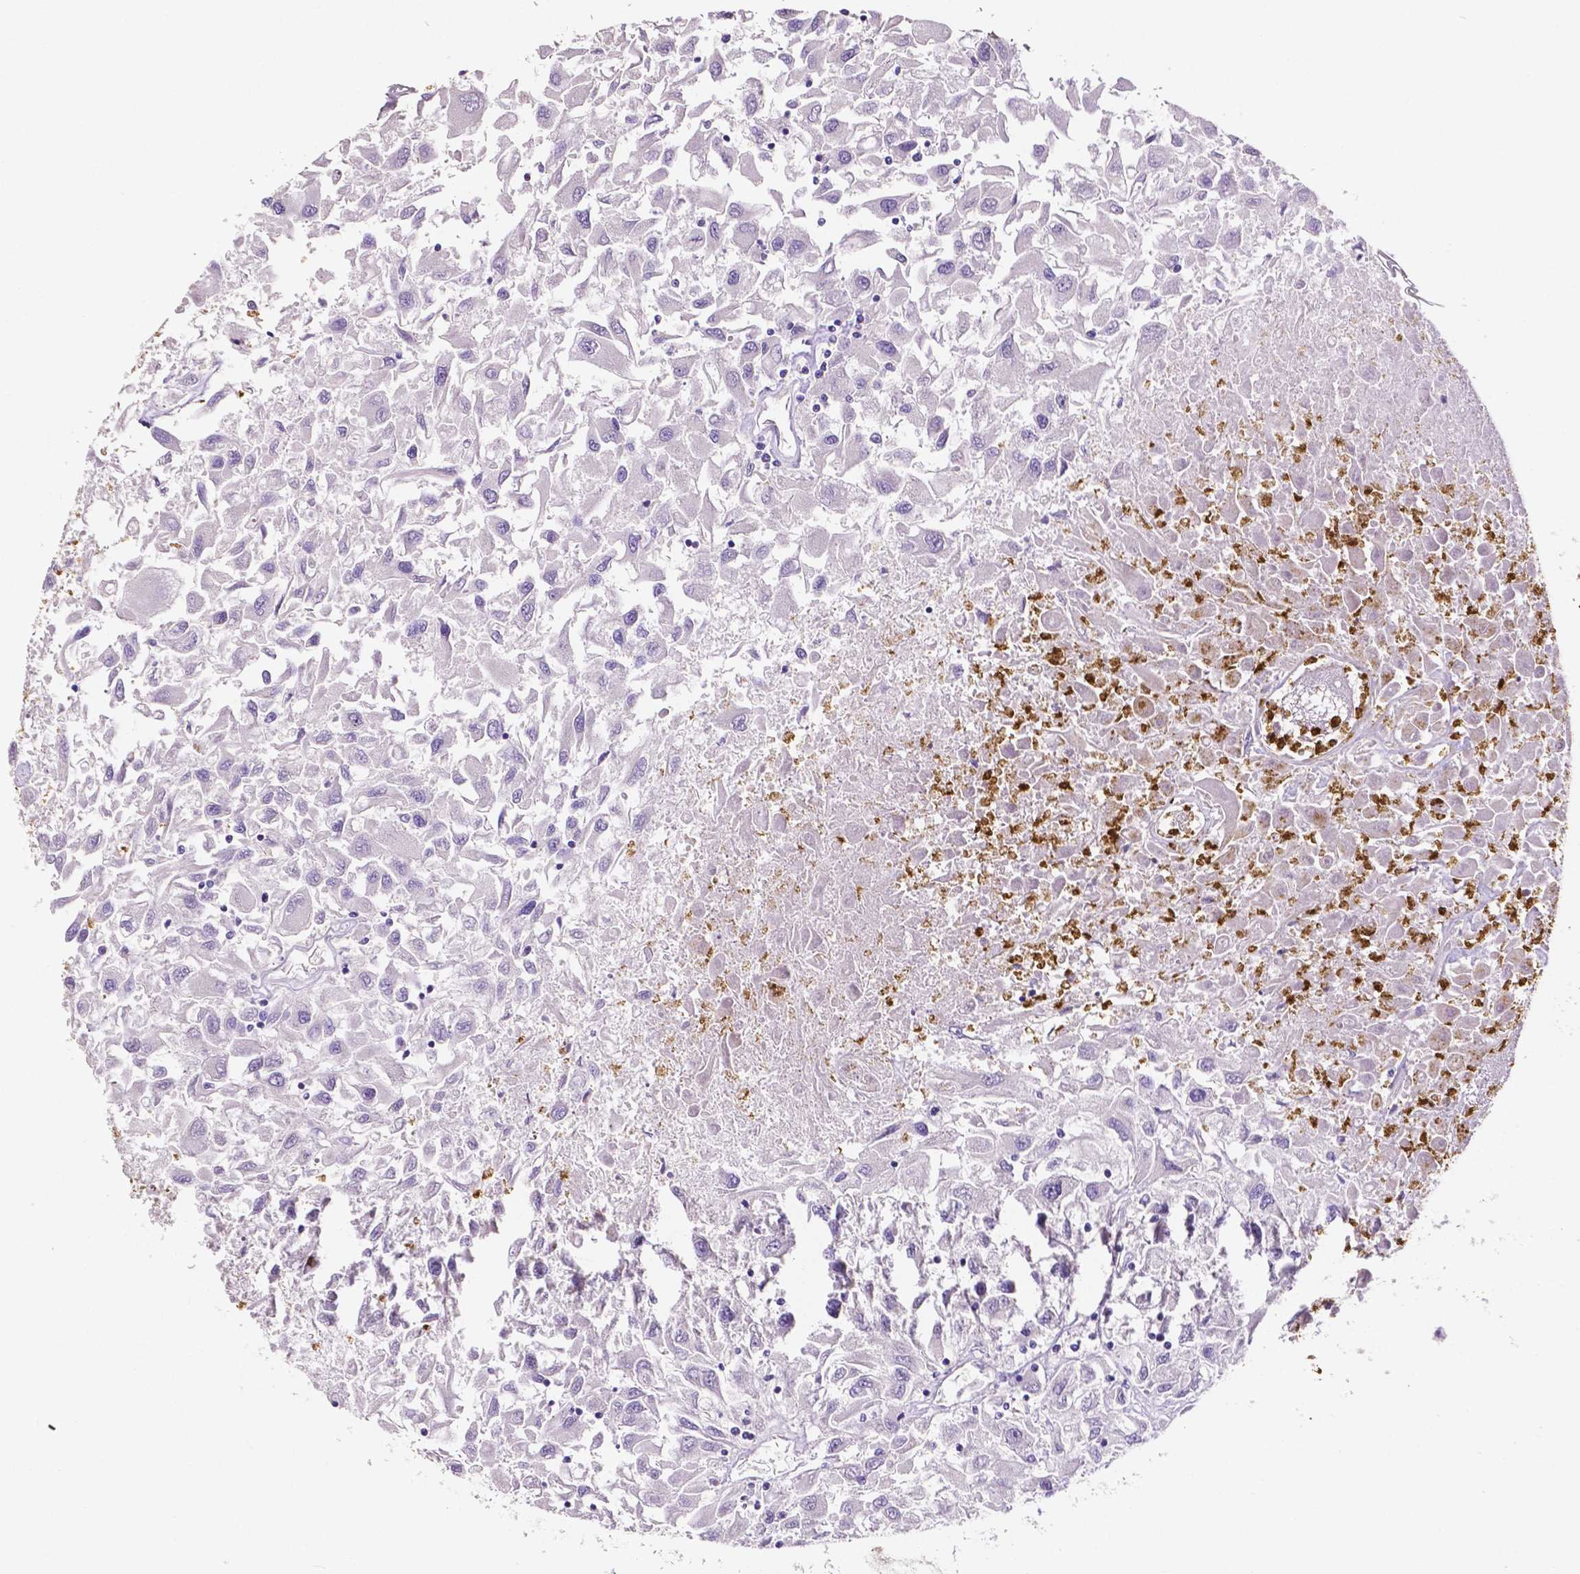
{"staining": {"intensity": "negative", "quantity": "none", "location": "none"}, "tissue": "renal cancer", "cell_type": "Tumor cells", "image_type": "cancer", "snomed": [{"axis": "morphology", "description": "Adenocarcinoma, NOS"}, {"axis": "topography", "description": "Kidney"}], "caption": "Immunohistochemical staining of human renal cancer shows no significant staining in tumor cells.", "gene": "MMP9", "patient": {"sex": "female", "age": 76}}